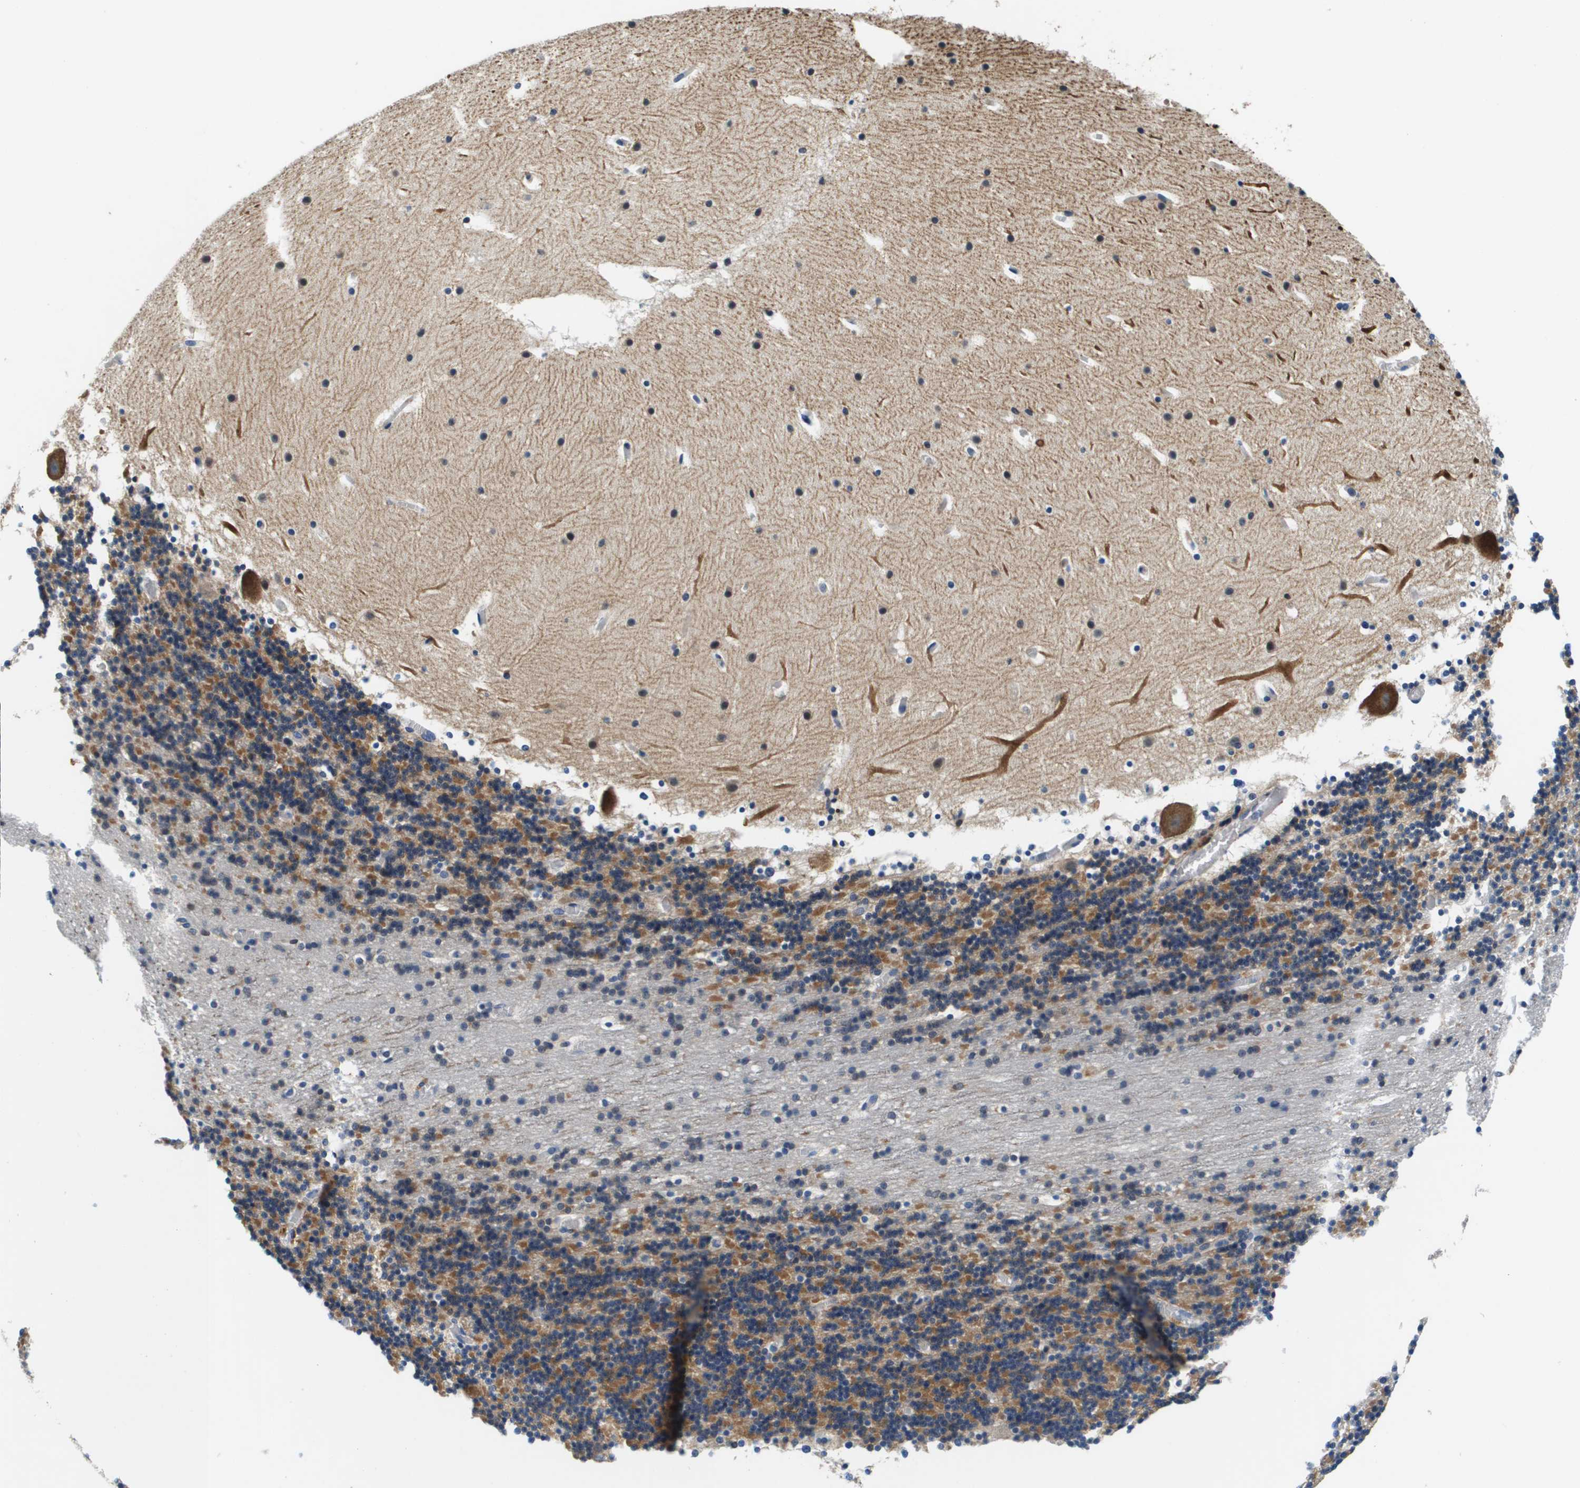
{"staining": {"intensity": "strong", "quantity": "25%-75%", "location": "cytoplasmic/membranous"}, "tissue": "cerebellum", "cell_type": "Cells in granular layer", "image_type": "normal", "snomed": [{"axis": "morphology", "description": "Normal tissue, NOS"}, {"axis": "topography", "description": "Cerebellum"}], "caption": "IHC of benign human cerebellum exhibits high levels of strong cytoplasmic/membranous staining in approximately 25%-75% of cells in granular layer. Nuclei are stained in blue.", "gene": "KCNQ5", "patient": {"sex": "male", "age": 45}}